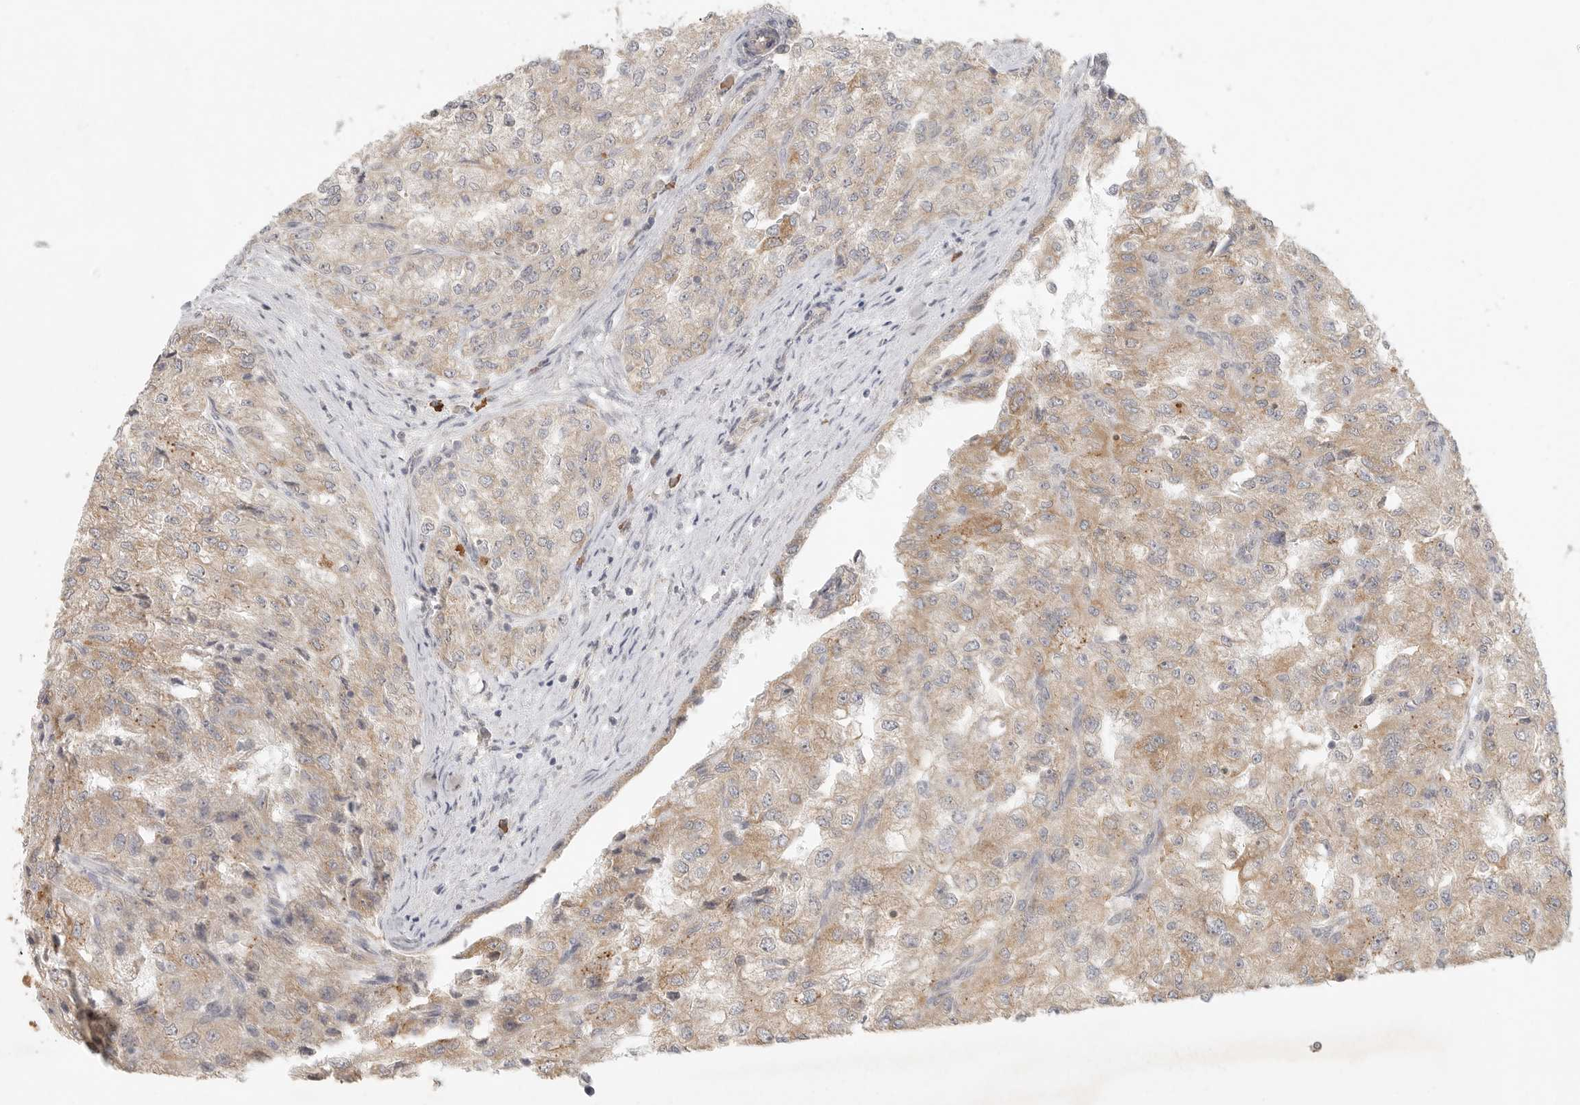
{"staining": {"intensity": "moderate", "quantity": ">75%", "location": "cytoplasmic/membranous"}, "tissue": "renal cancer", "cell_type": "Tumor cells", "image_type": "cancer", "snomed": [{"axis": "morphology", "description": "Adenocarcinoma, NOS"}, {"axis": "topography", "description": "Kidney"}], "caption": "Adenocarcinoma (renal) tissue exhibits moderate cytoplasmic/membranous expression in approximately >75% of tumor cells, visualized by immunohistochemistry.", "gene": "SLC25A36", "patient": {"sex": "female", "age": 54}}